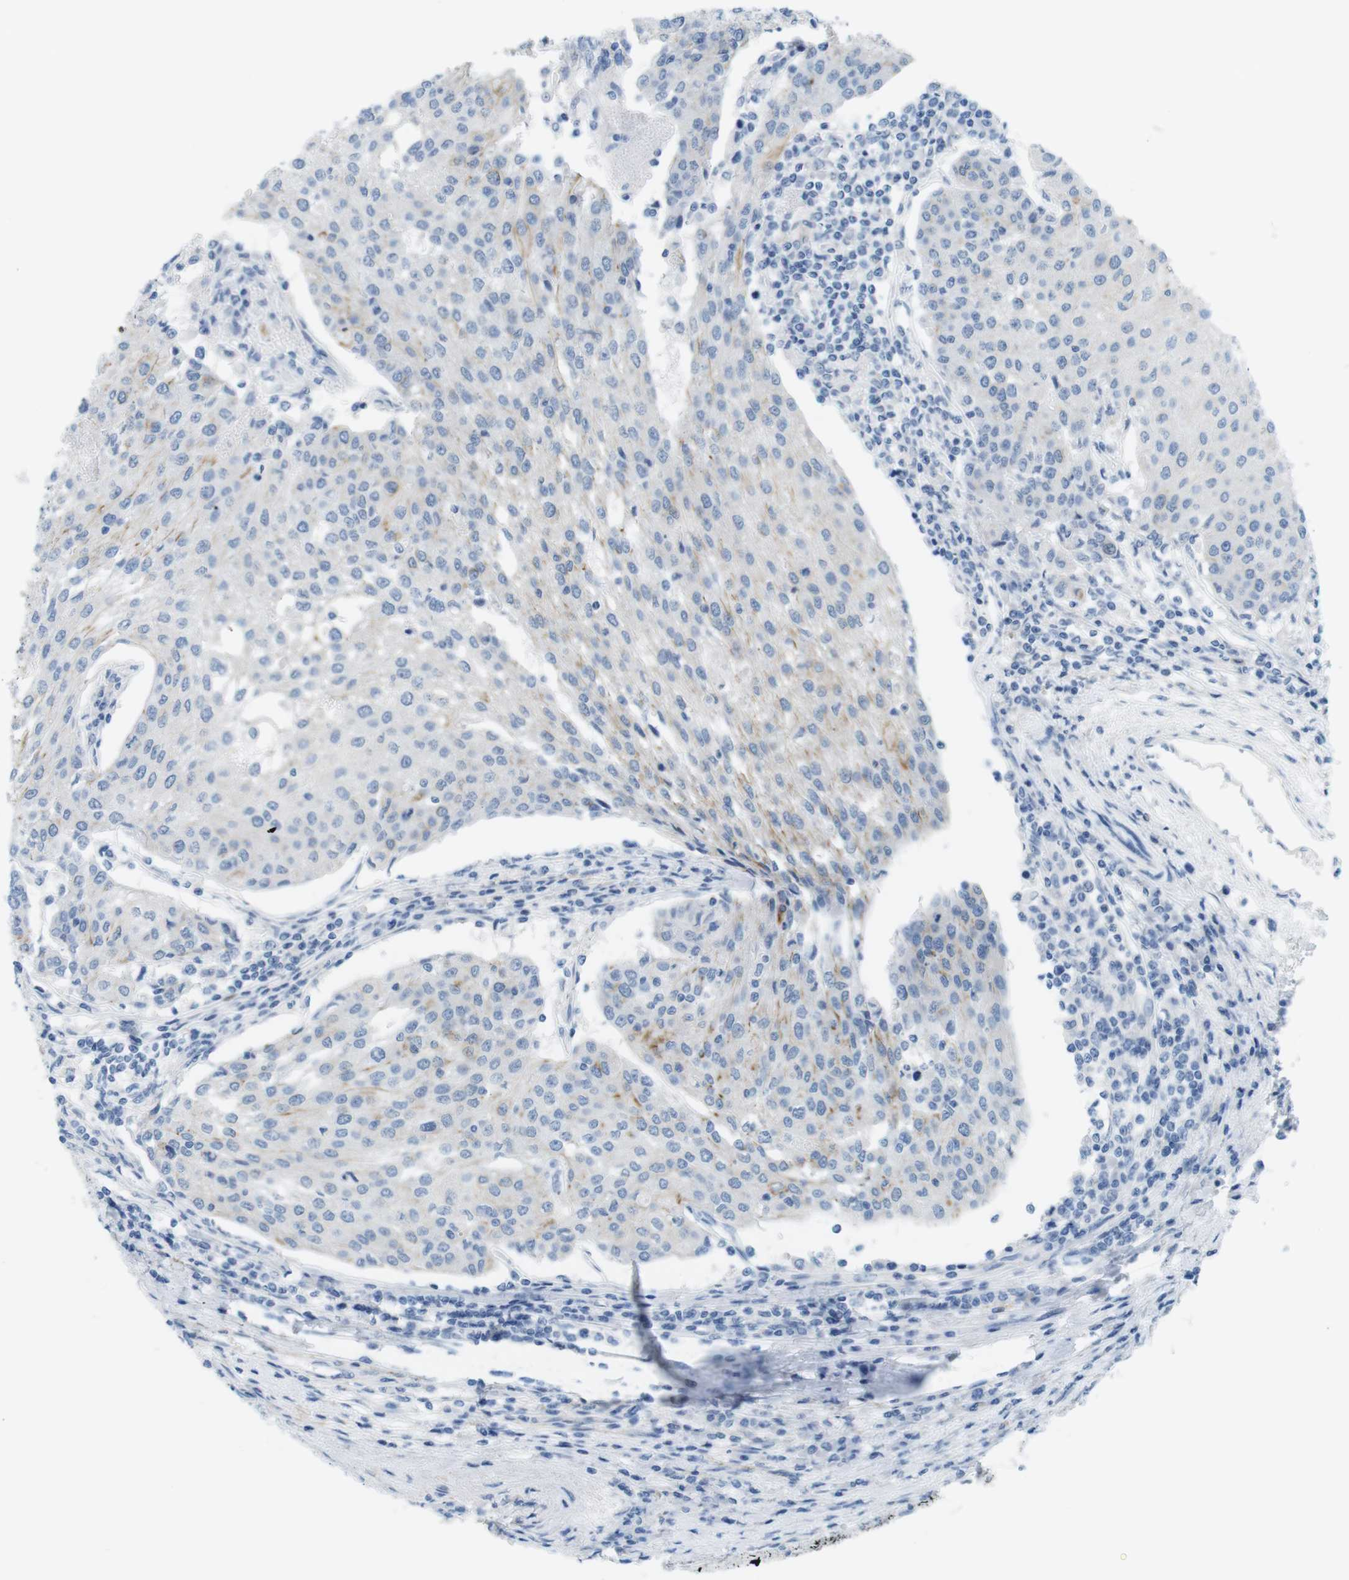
{"staining": {"intensity": "weak", "quantity": "<25%", "location": "cytoplasmic/membranous"}, "tissue": "urothelial cancer", "cell_type": "Tumor cells", "image_type": "cancer", "snomed": [{"axis": "morphology", "description": "Urothelial carcinoma, High grade"}, {"axis": "topography", "description": "Urinary bladder"}], "caption": "The histopathology image exhibits no staining of tumor cells in urothelial carcinoma (high-grade). The staining is performed using DAB brown chromogen with nuclei counter-stained in using hematoxylin.", "gene": "MYH9", "patient": {"sex": "female", "age": 85}}